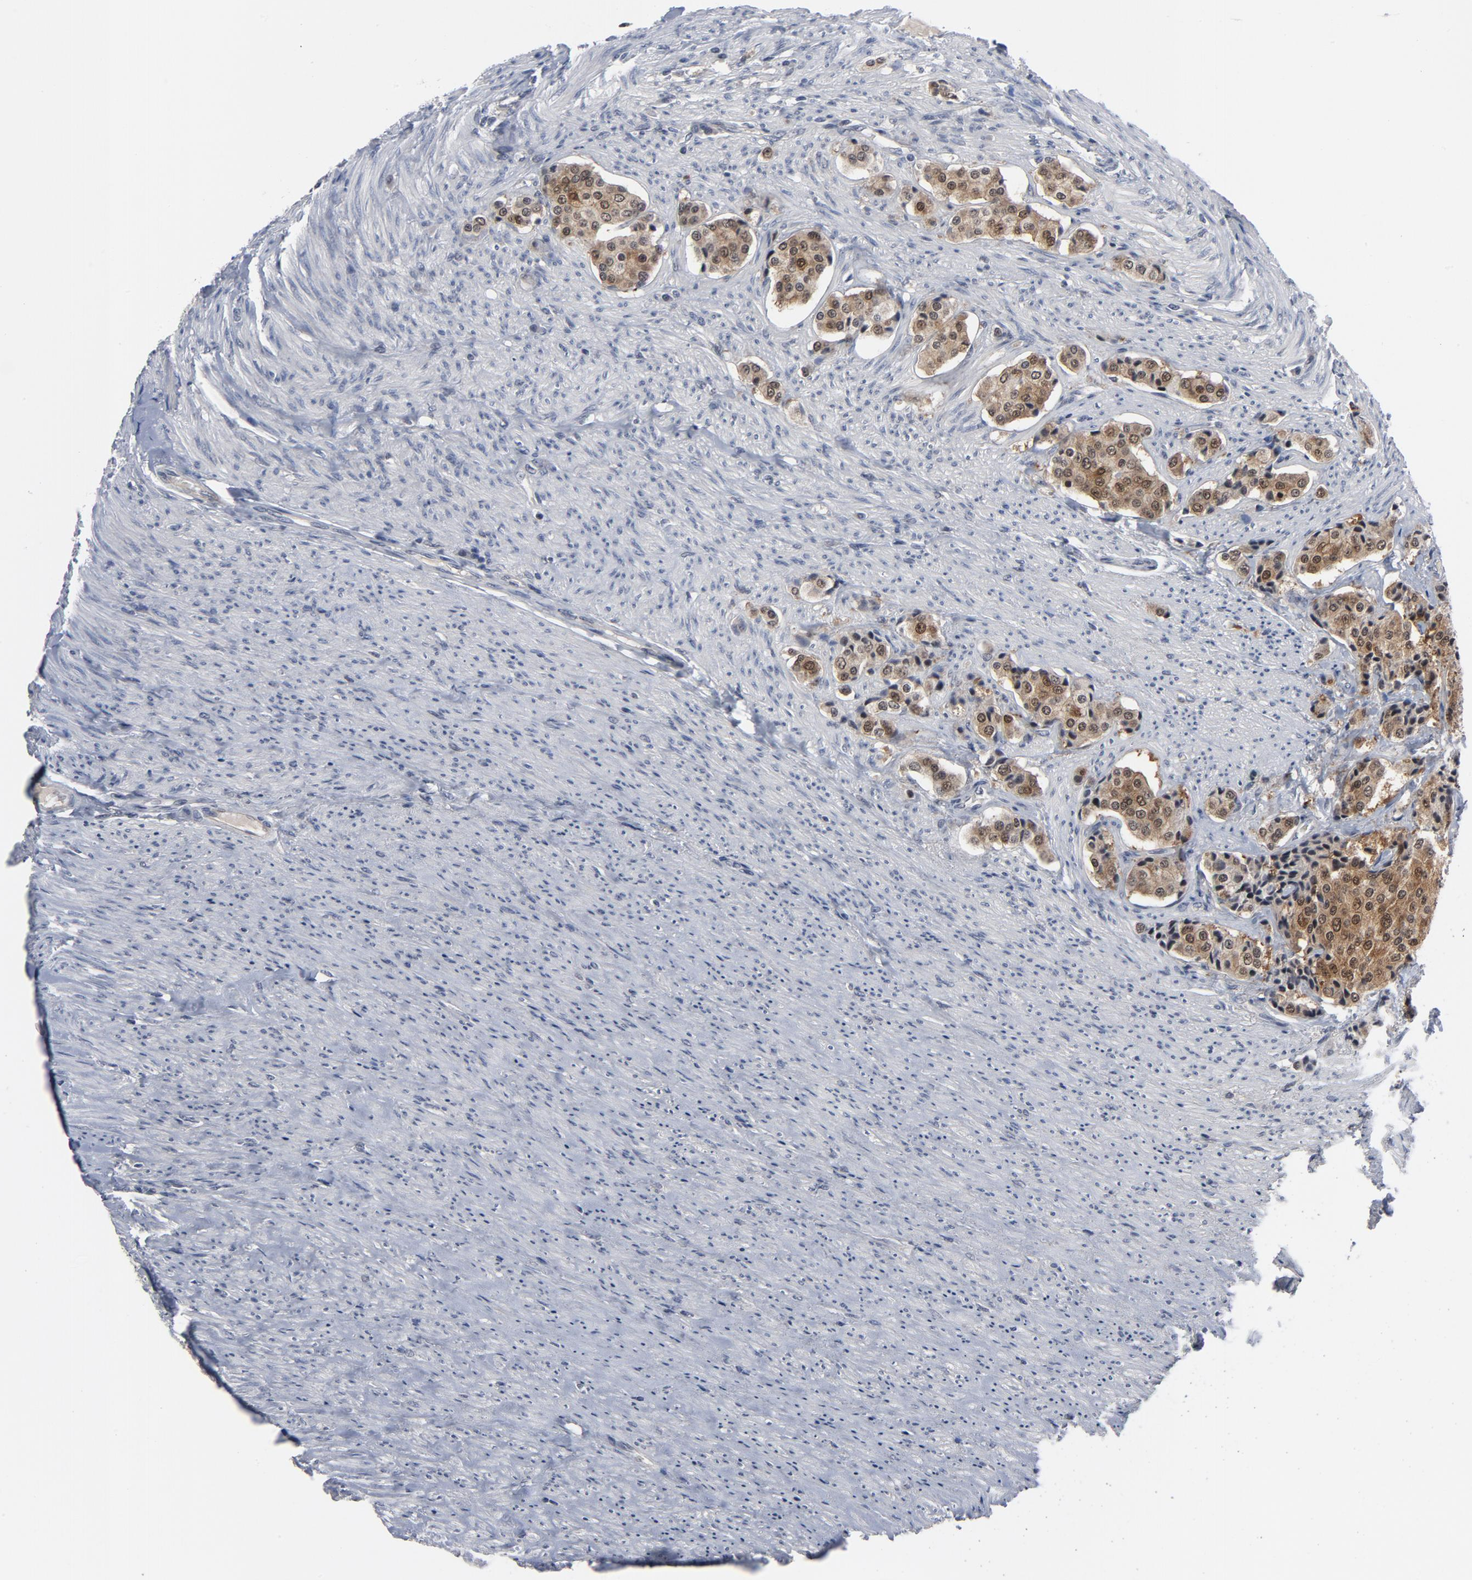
{"staining": {"intensity": "moderate", "quantity": ">75%", "location": "cytoplasmic/membranous"}, "tissue": "carcinoid", "cell_type": "Tumor cells", "image_type": "cancer", "snomed": [{"axis": "morphology", "description": "Carcinoid, malignant, NOS"}, {"axis": "topography", "description": "Colon"}], "caption": "A photomicrograph of carcinoid stained for a protein demonstrates moderate cytoplasmic/membranous brown staining in tumor cells.", "gene": "RTL5", "patient": {"sex": "female", "age": 61}}